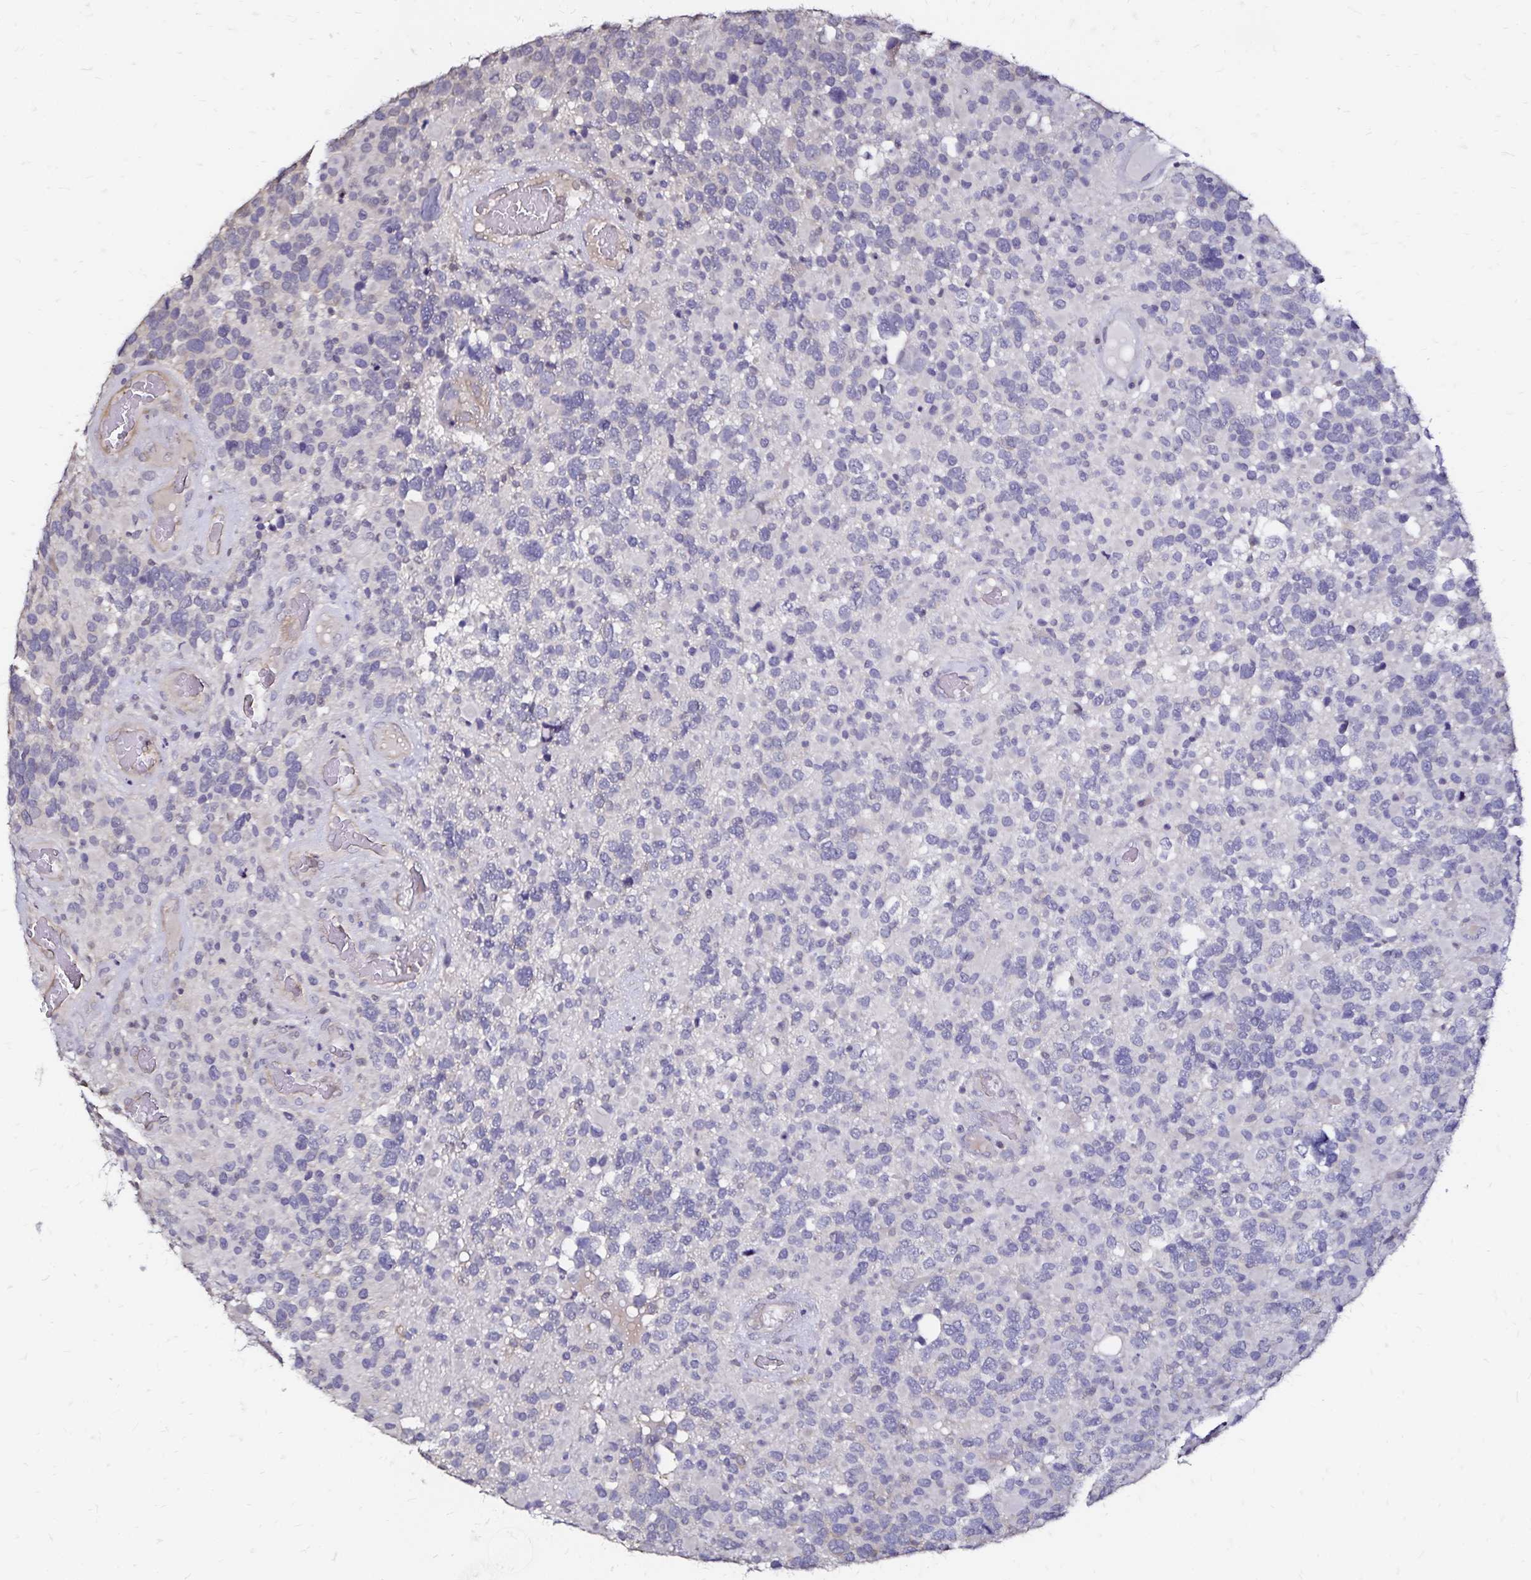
{"staining": {"intensity": "negative", "quantity": "none", "location": "none"}, "tissue": "glioma", "cell_type": "Tumor cells", "image_type": "cancer", "snomed": [{"axis": "morphology", "description": "Glioma, malignant, High grade"}, {"axis": "topography", "description": "Brain"}], "caption": "Immunohistochemistry (IHC) image of high-grade glioma (malignant) stained for a protein (brown), which exhibits no expression in tumor cells. (Stains: DAB immunohistochemistry (IHC) with hematoxylin counter stain, Microscopy: brightfield microscopy at high magnification).", "gene": "SLC5A1", "patient": {"sex": "female", "age": 40}}